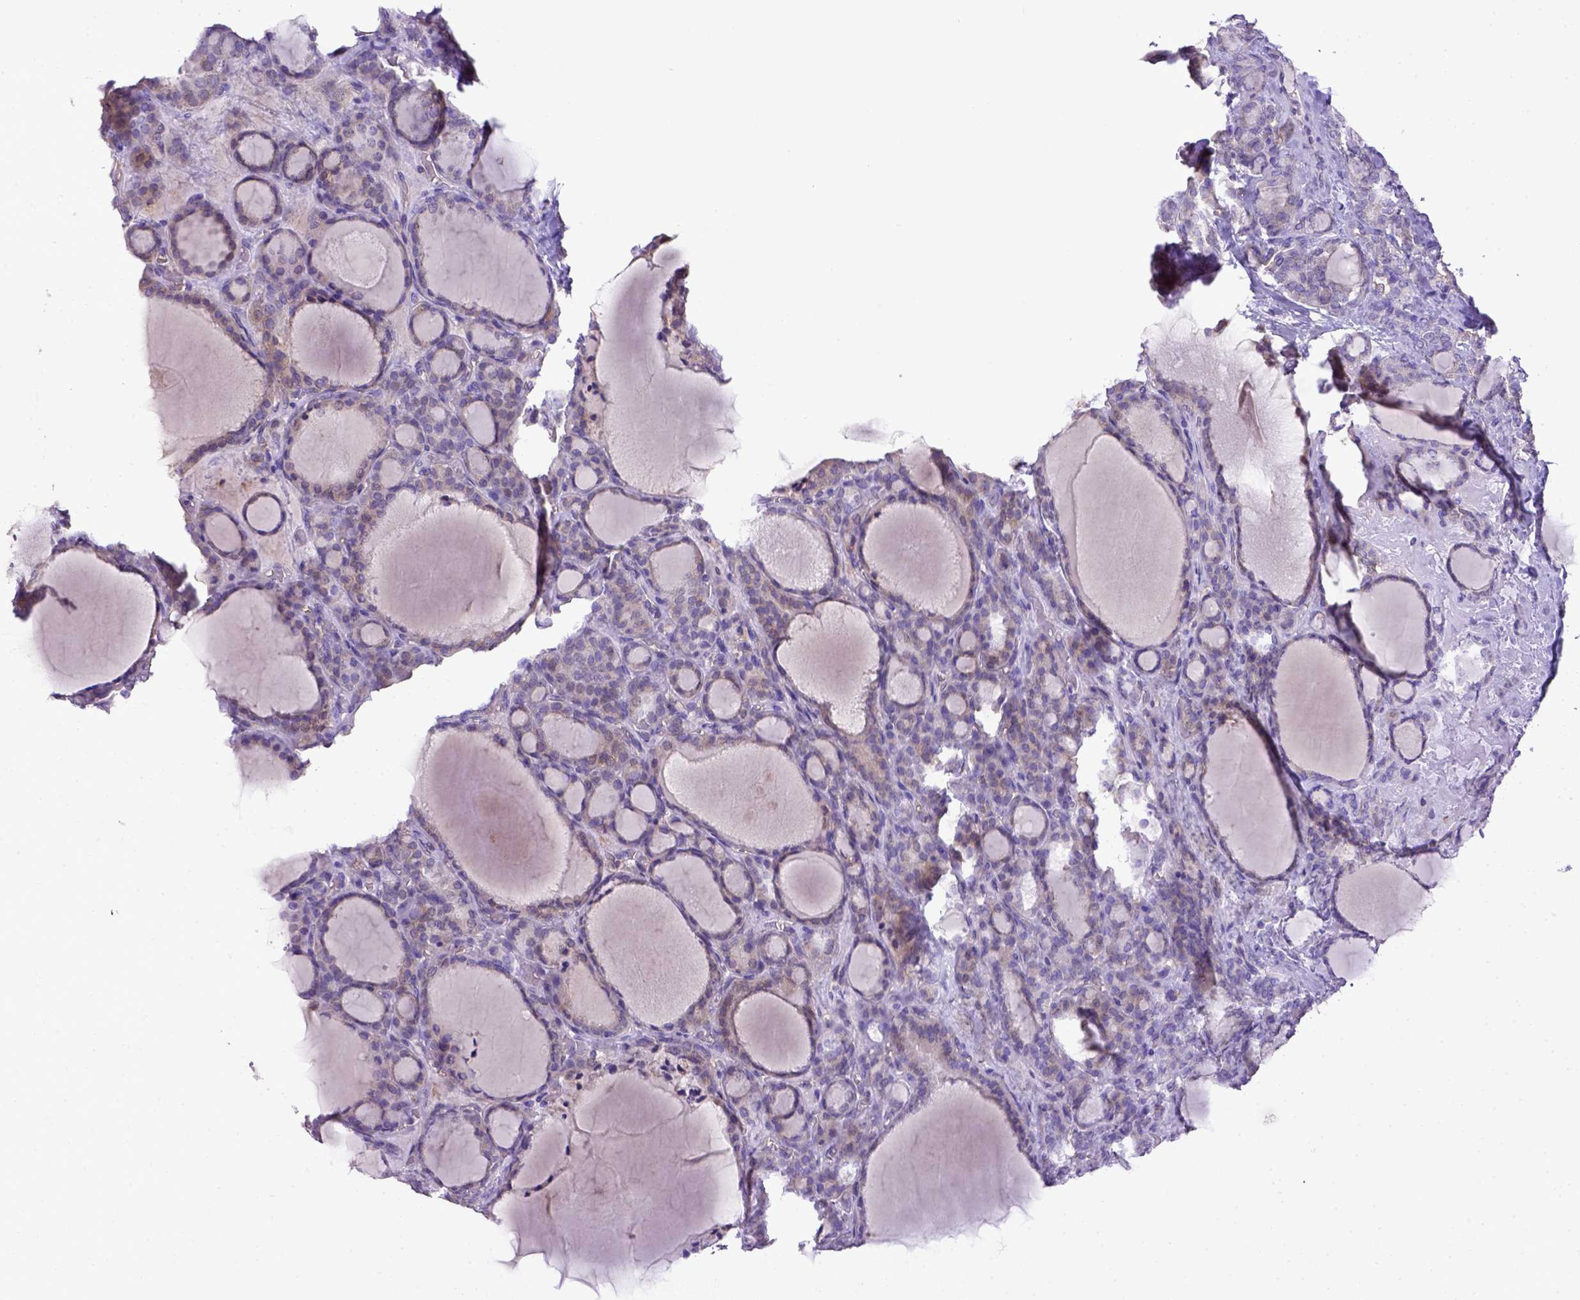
{"staining": {"intensity": "weak", "quantity": "25%-75%", "location": "cytoplasmic/membranous"}, "tissue": "thyroid cancer", "cell_type": "Tumor cells", "image_type": "cancer", "snomed": [{"axis": "morphology", "description": "Normal tissue, NOS"}, {"axis": "morphology", "description": "Follicular adenoma carcinoma, NOS"}, {"axis": "topography", "description": "Thyroid gland"}], "caption": "Protein staining of thyroid cancer tissue shows weak cytoplasmic/membranous expression in approximately 25%-75% of tumor cells. Ihc stains the protein in brown and the nuclei are stained blue.", "gene": "CD40", "patient": {"sex": "female", "age": 31}}